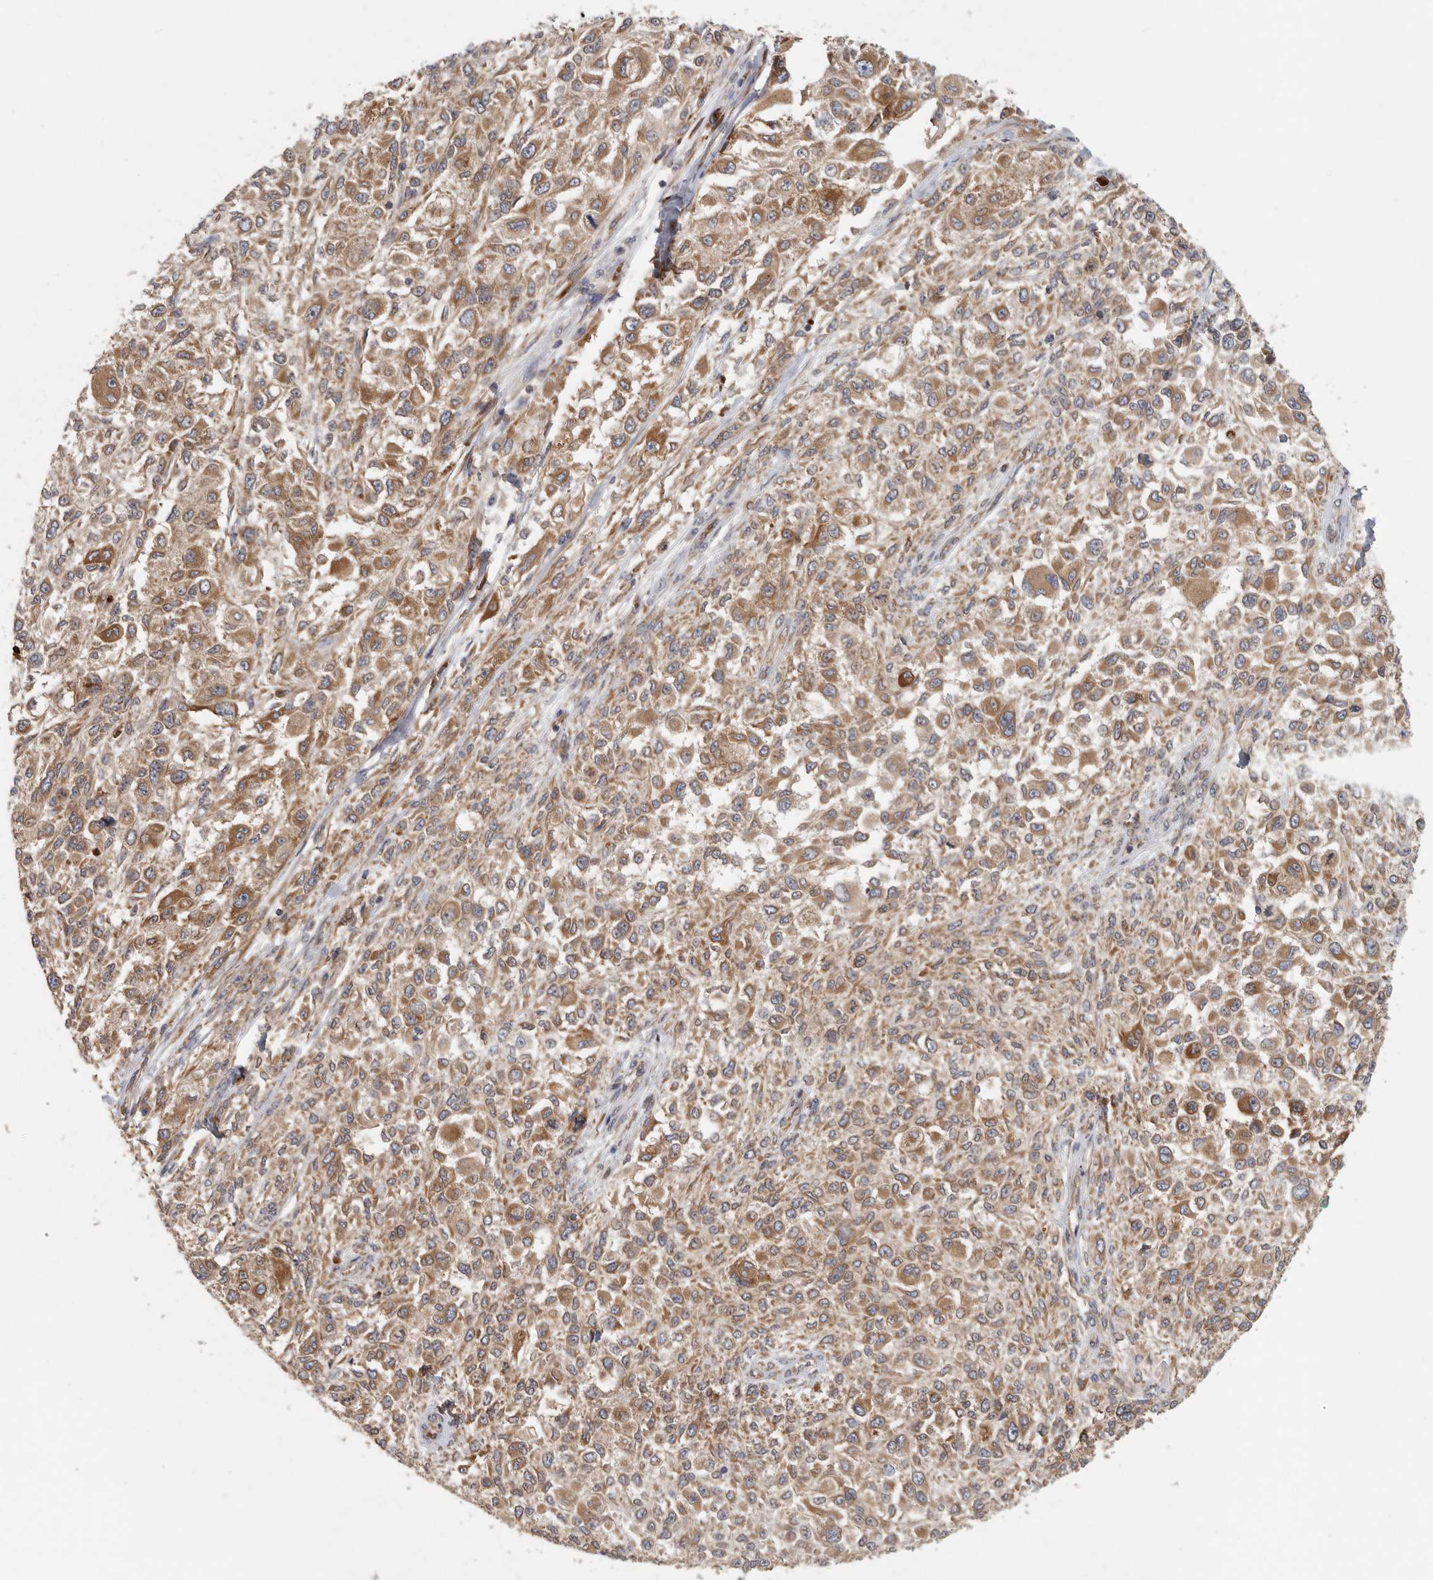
{"staining": {"intensity": "moderate", "quantity": ">75%", "location": "cytoplasmic/membranous"}, "tissue": "melanoma", "cell_type": "Tumor cells", "image_type": "cancer", "snomed": [{"axis": "morphology", "description": "Necrosis, NOS"}, {"axis": "morphology", "description": "Malignant melanoma, NOS"}, {"axis": "topography", "description": "Skin"}], "caption": "Immunohistochemical staining of human malignant melanoma demonstrates medium levels of moderate cytoplasmic/membranous staining in about >75% of tumor cells.", "gene": "BCAP29", "patient": {"sex": "female", "age": 87}}